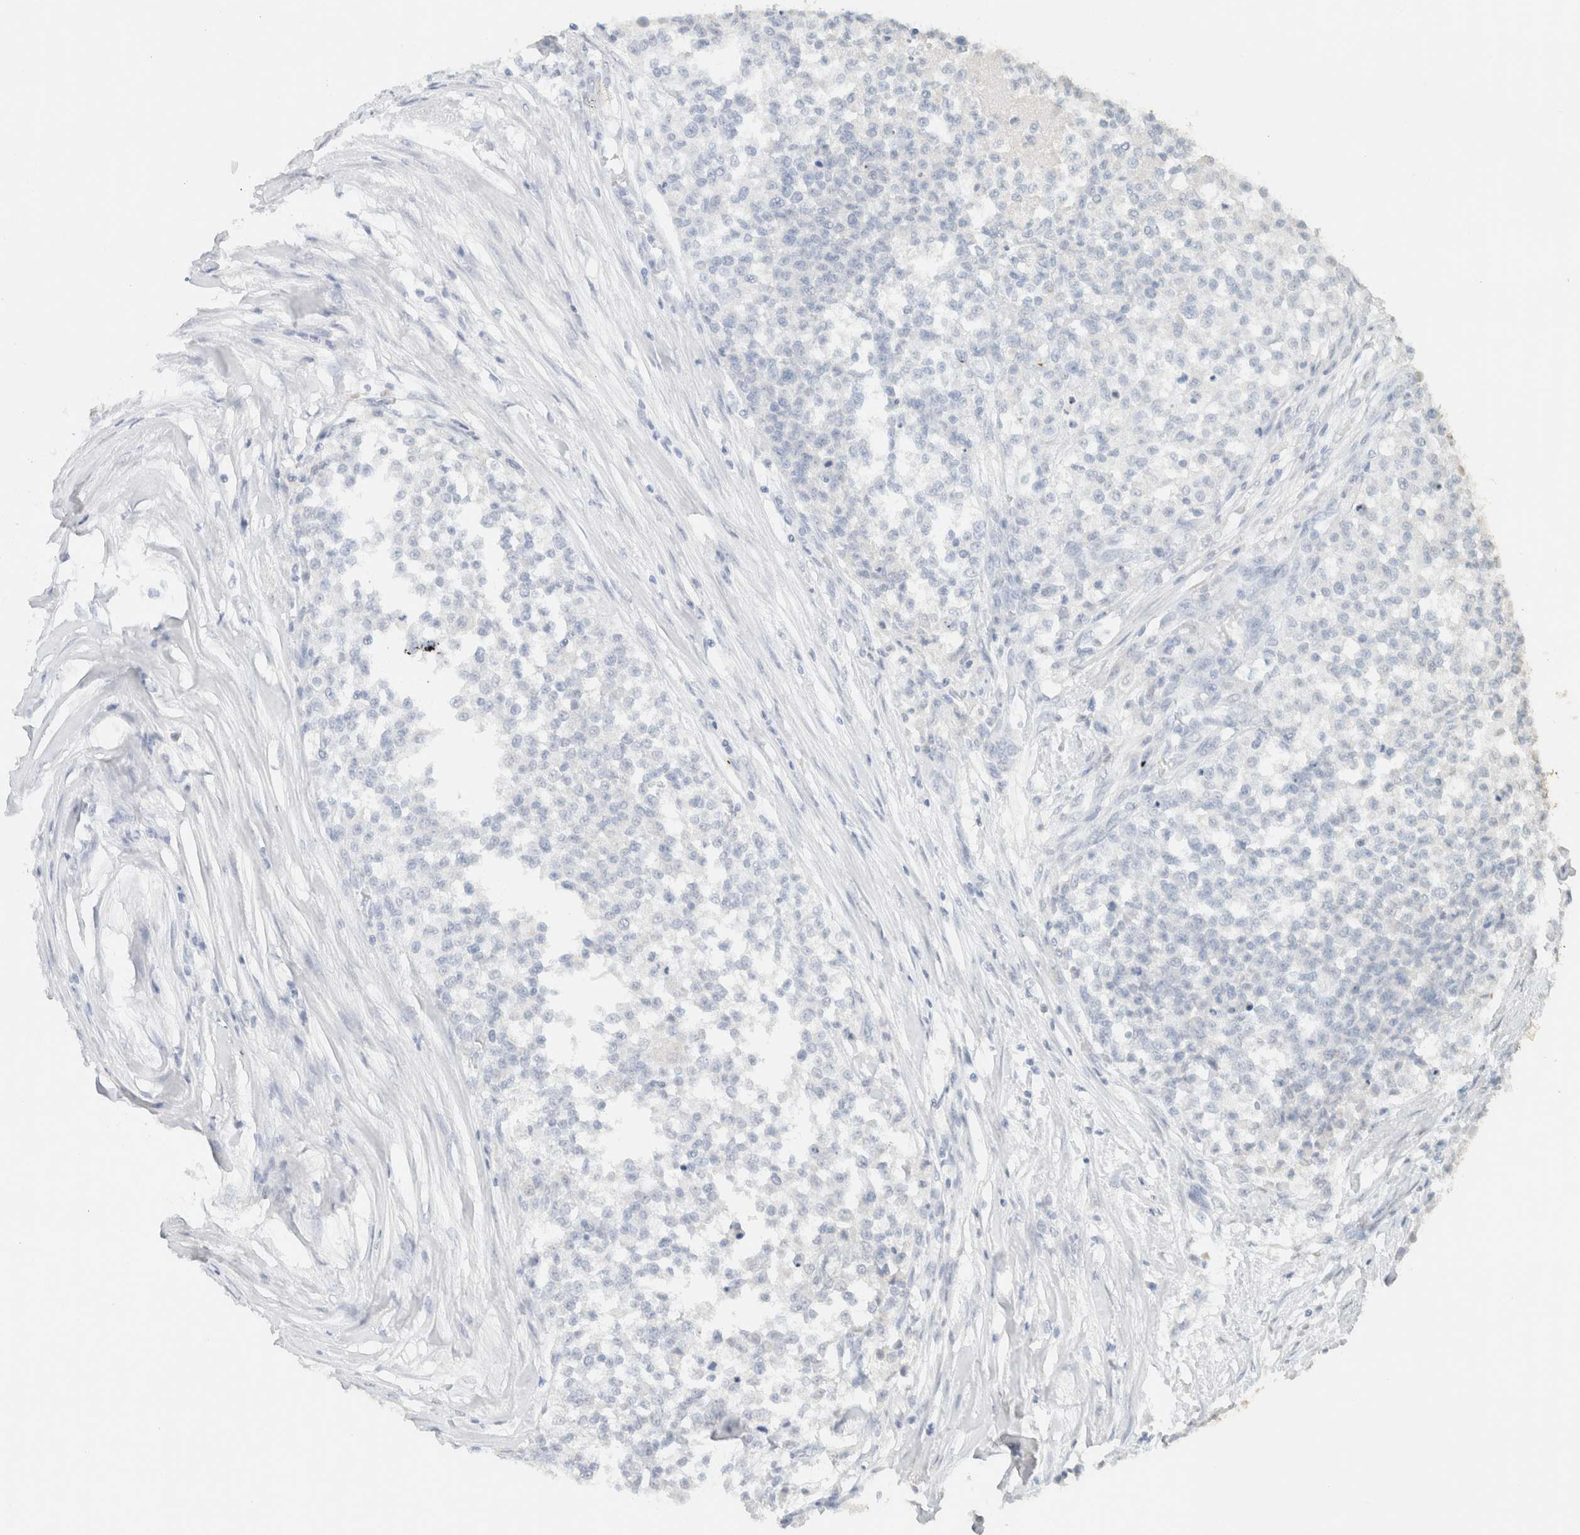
{"staining": {"intensity": "negative", "quantity": "none", "location": "none"}, "tissue": "testis cancer", "cell_type": "Tumor cells", "image_type": "cancer", "snomed": [{"axis": "morphology", "description": "Seminoma, NOS"}, {"axis": "topography", "description": "Testis"}], "caption": "Photomicrograph shows no significant protein positivity in tumor cells of testis cancer (seminoma).", "gene": "CPA1", "patient": {"sex": "male", "age": 59}}